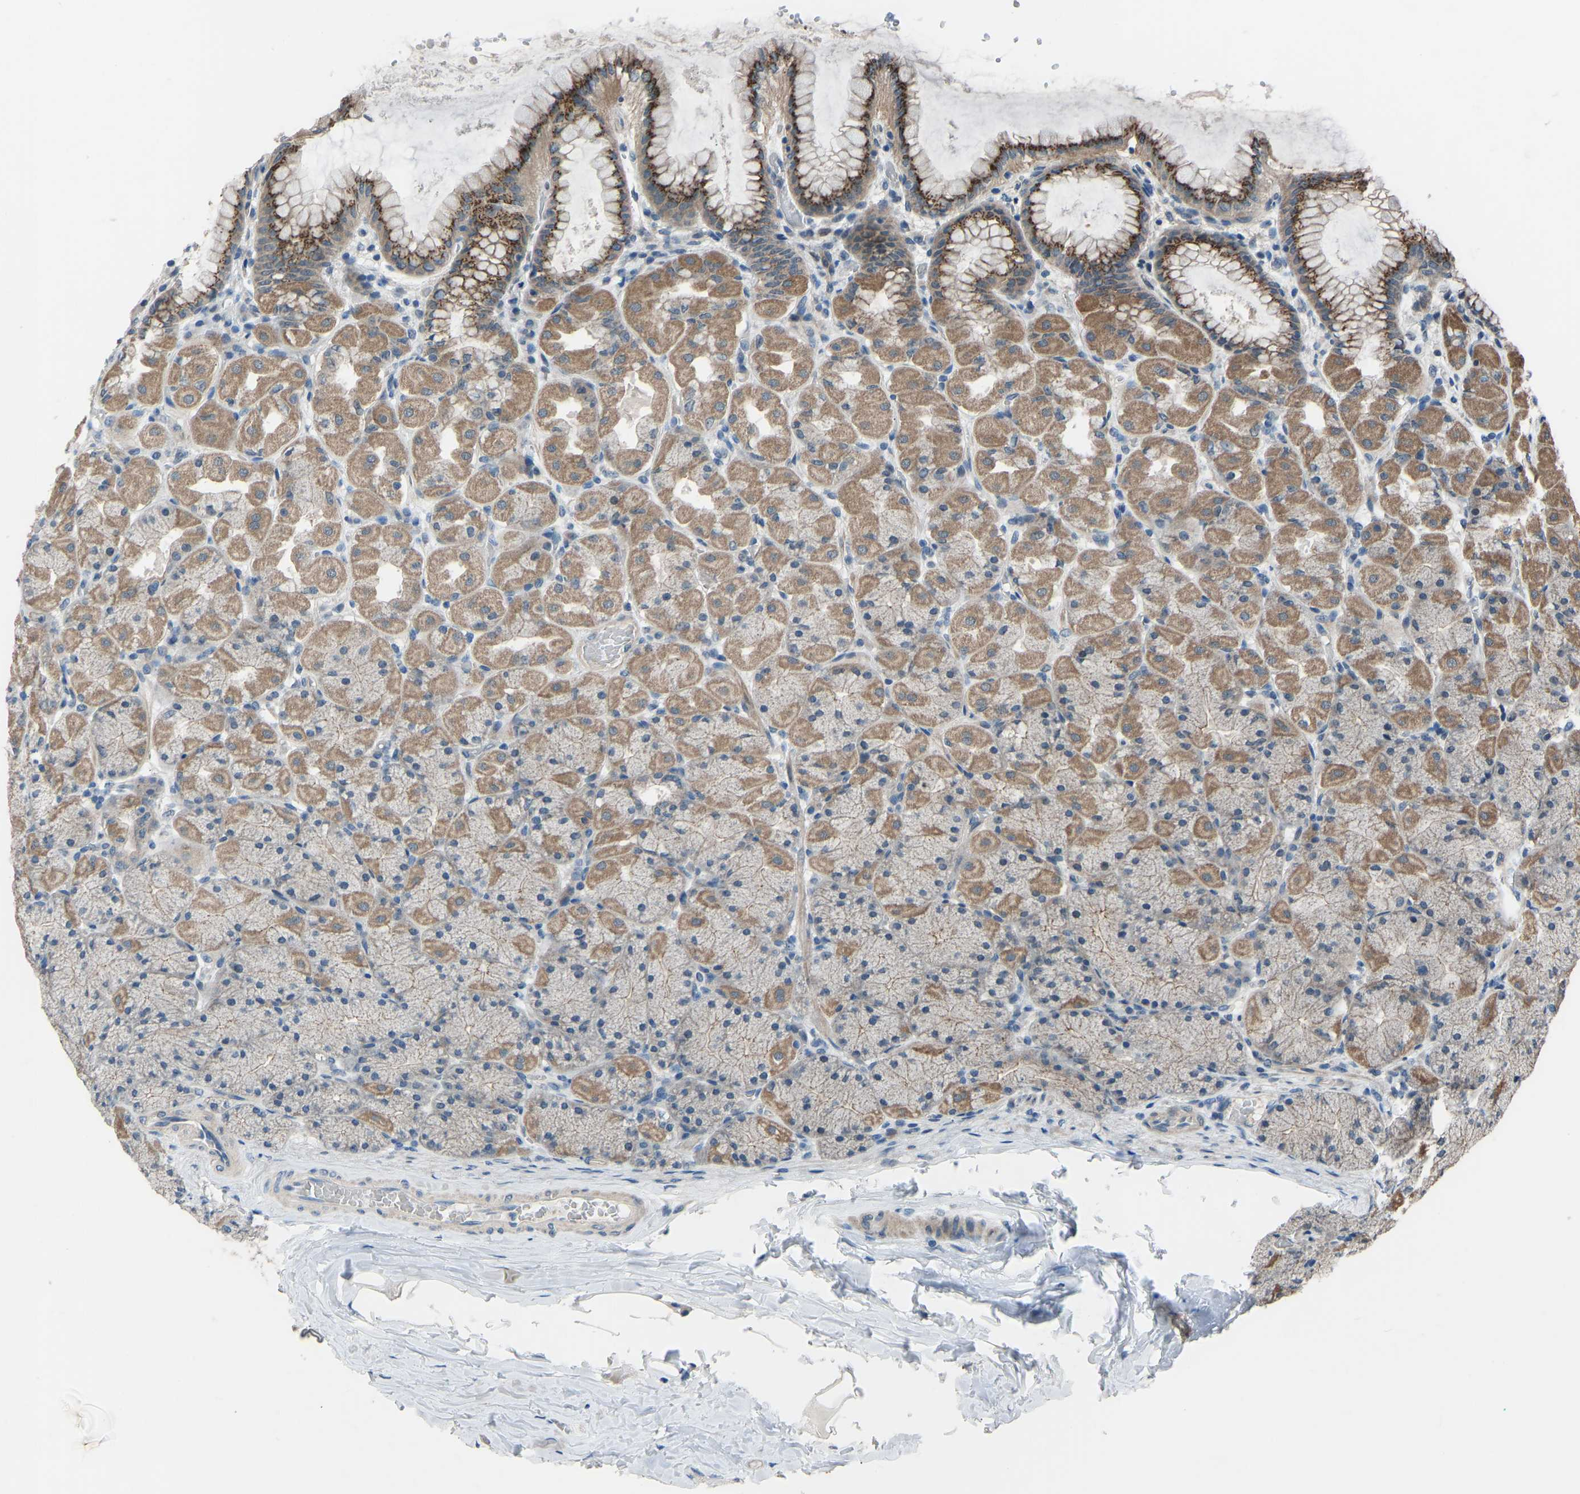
{"staining": {"intensity": "moderate", "quantity": ">75%", "location": "cytoplasmic/membranous"}, "tissue": "stomach", "cell_type": "Glandular cells", "image_type": "normal", "snomed": [{"axis": "morphology", "description": "Normal tissue, NOS"}, {"axis": "topography", "description": "Stomach, upper"}], "caption": "The immunohistochemical stain labels moderate cytoplasmic/membranous staining in glandular cells of benign stomach.", "gene": "CDK2AP1", "patient": {"sex": "female", "age": 56}}